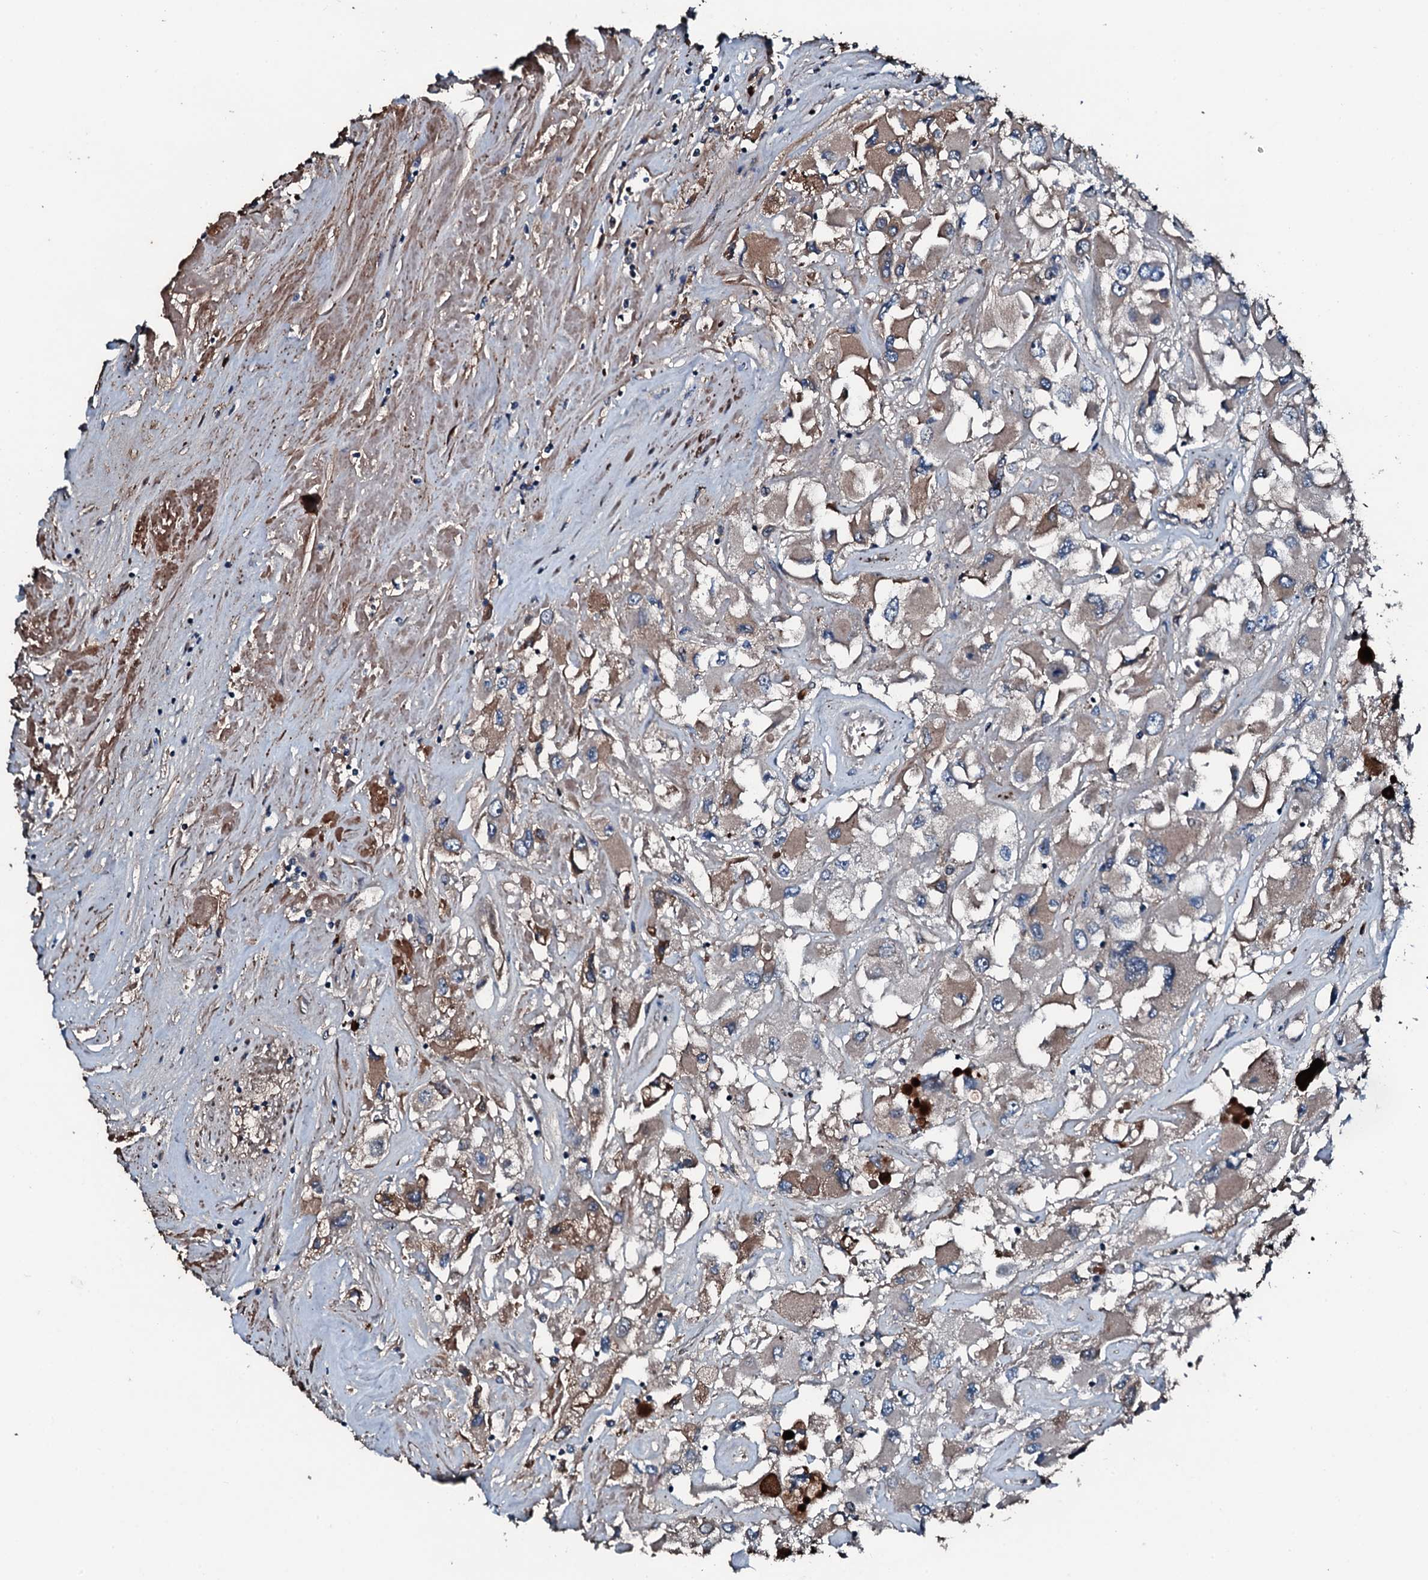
{"staining": {"intensity": "moderate", "quantity": "25%-75%", "location": "cytoplasmic/membranous"}, "tissue": "renal cancer", "cell_type": "Tumor cells", "image_type": "cancer", "snomed": [{"axis": "morphology", "description": "Adenocarcinoma, NOS"}, {"axis": "topography", "description": "Kidney"}], "caption": "Renal adenocarcinoma stained with a protein marker reveals moderate staining in tumor cells.", "gene": "AARS1", "patient": {"sex": "female", "age": 52}}